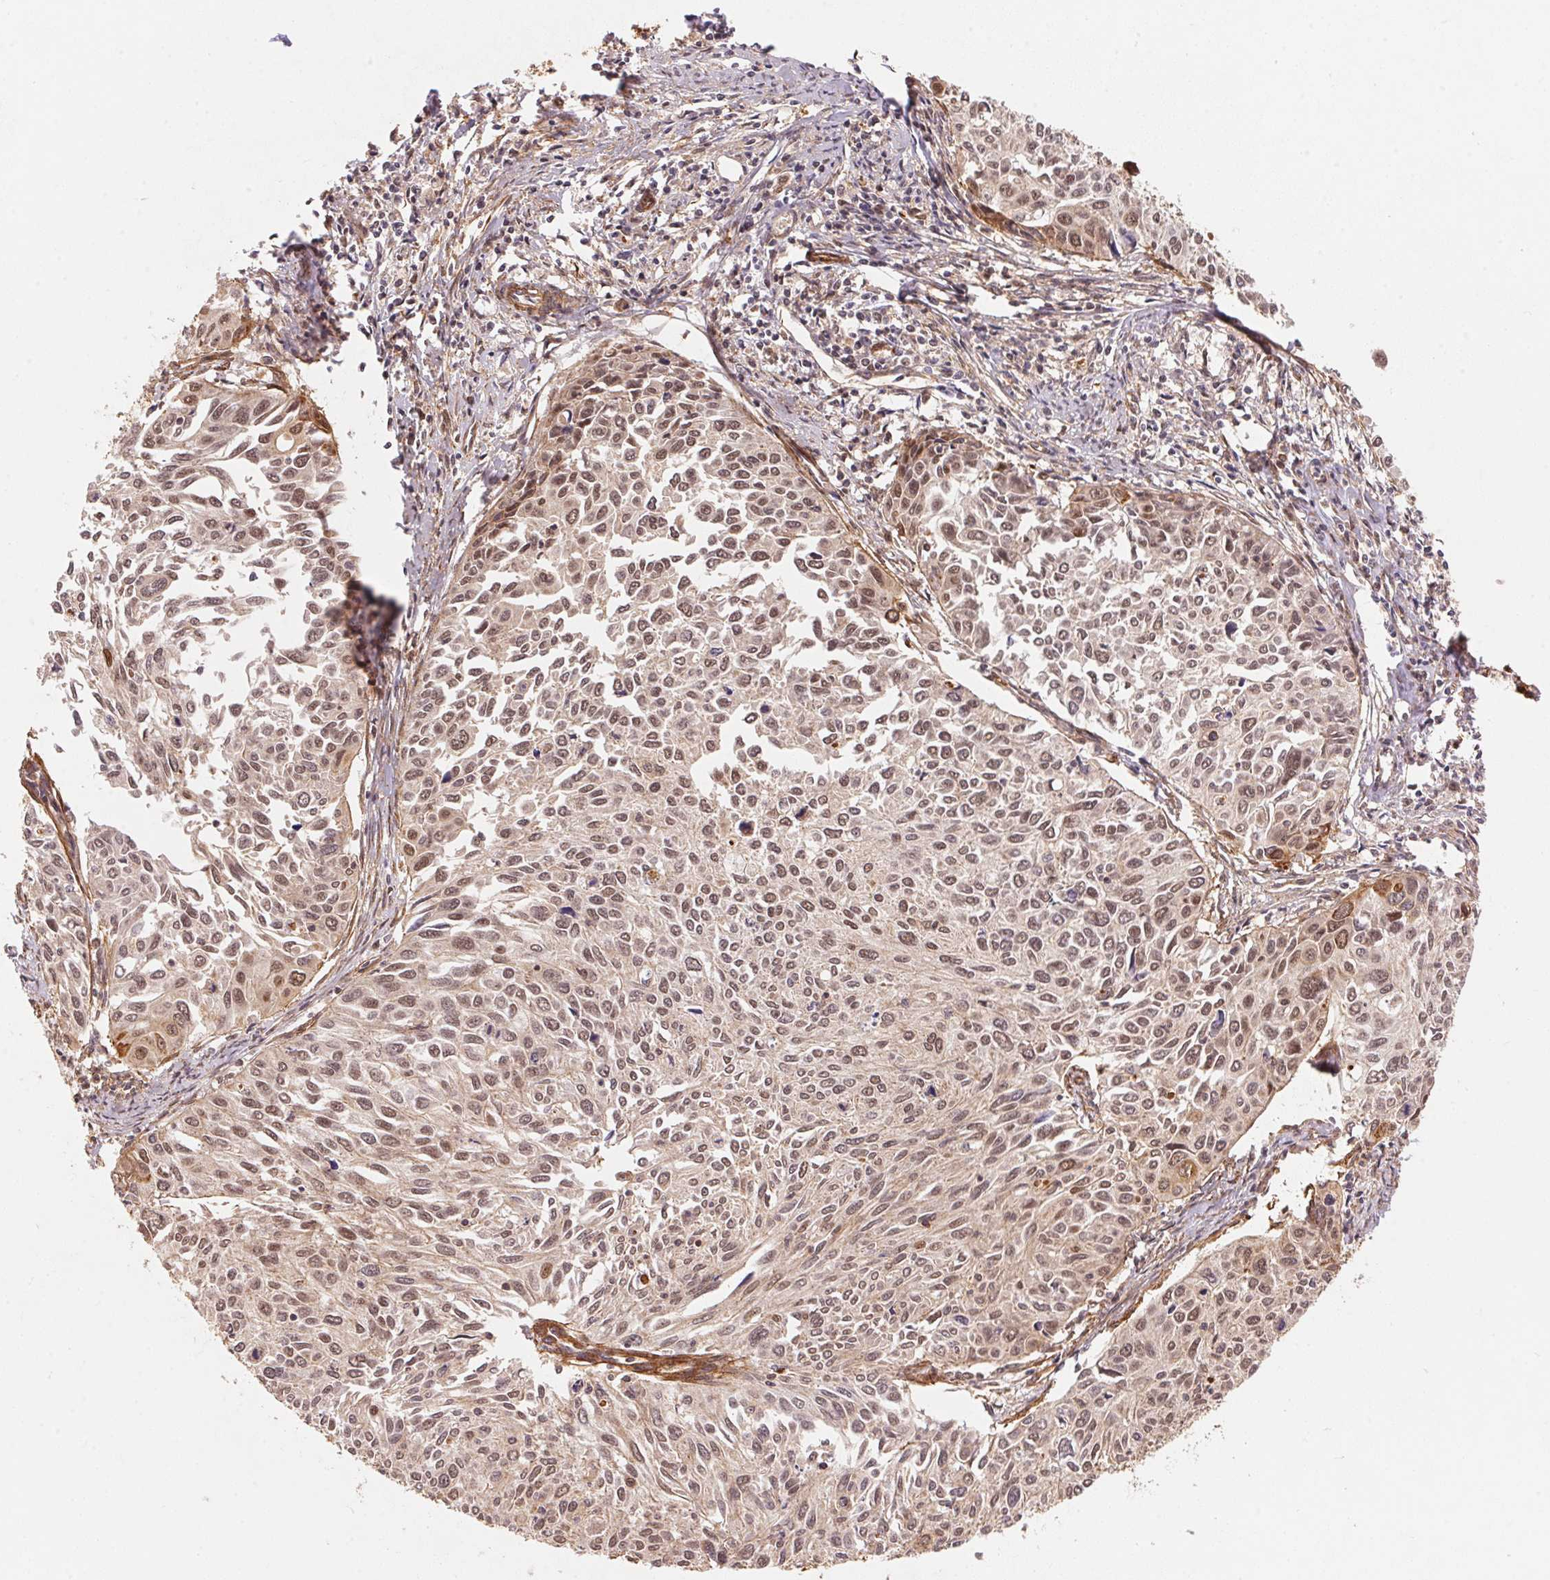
{"staining": {"intensity": "moderate", "quantity": "25%-75%", "location": "nuclear"}, "tissue": "cervical cancer", "cell_type": "Tumor cells", "image_type": "cancer", "snomed": [{"axis": "morphology", "description": "Squamous cell carcinoma, NOS"}, {"axis": "topography", "description": "Cervix"}], "caption": "Tumor cells display medium levels of moderate nuclear expression in approximately 25%-75% of cells in cervical cancer (squamous cell carcinoma).", "gene": "TNIP2", "patient": {"sex": "female", "age": 50}}